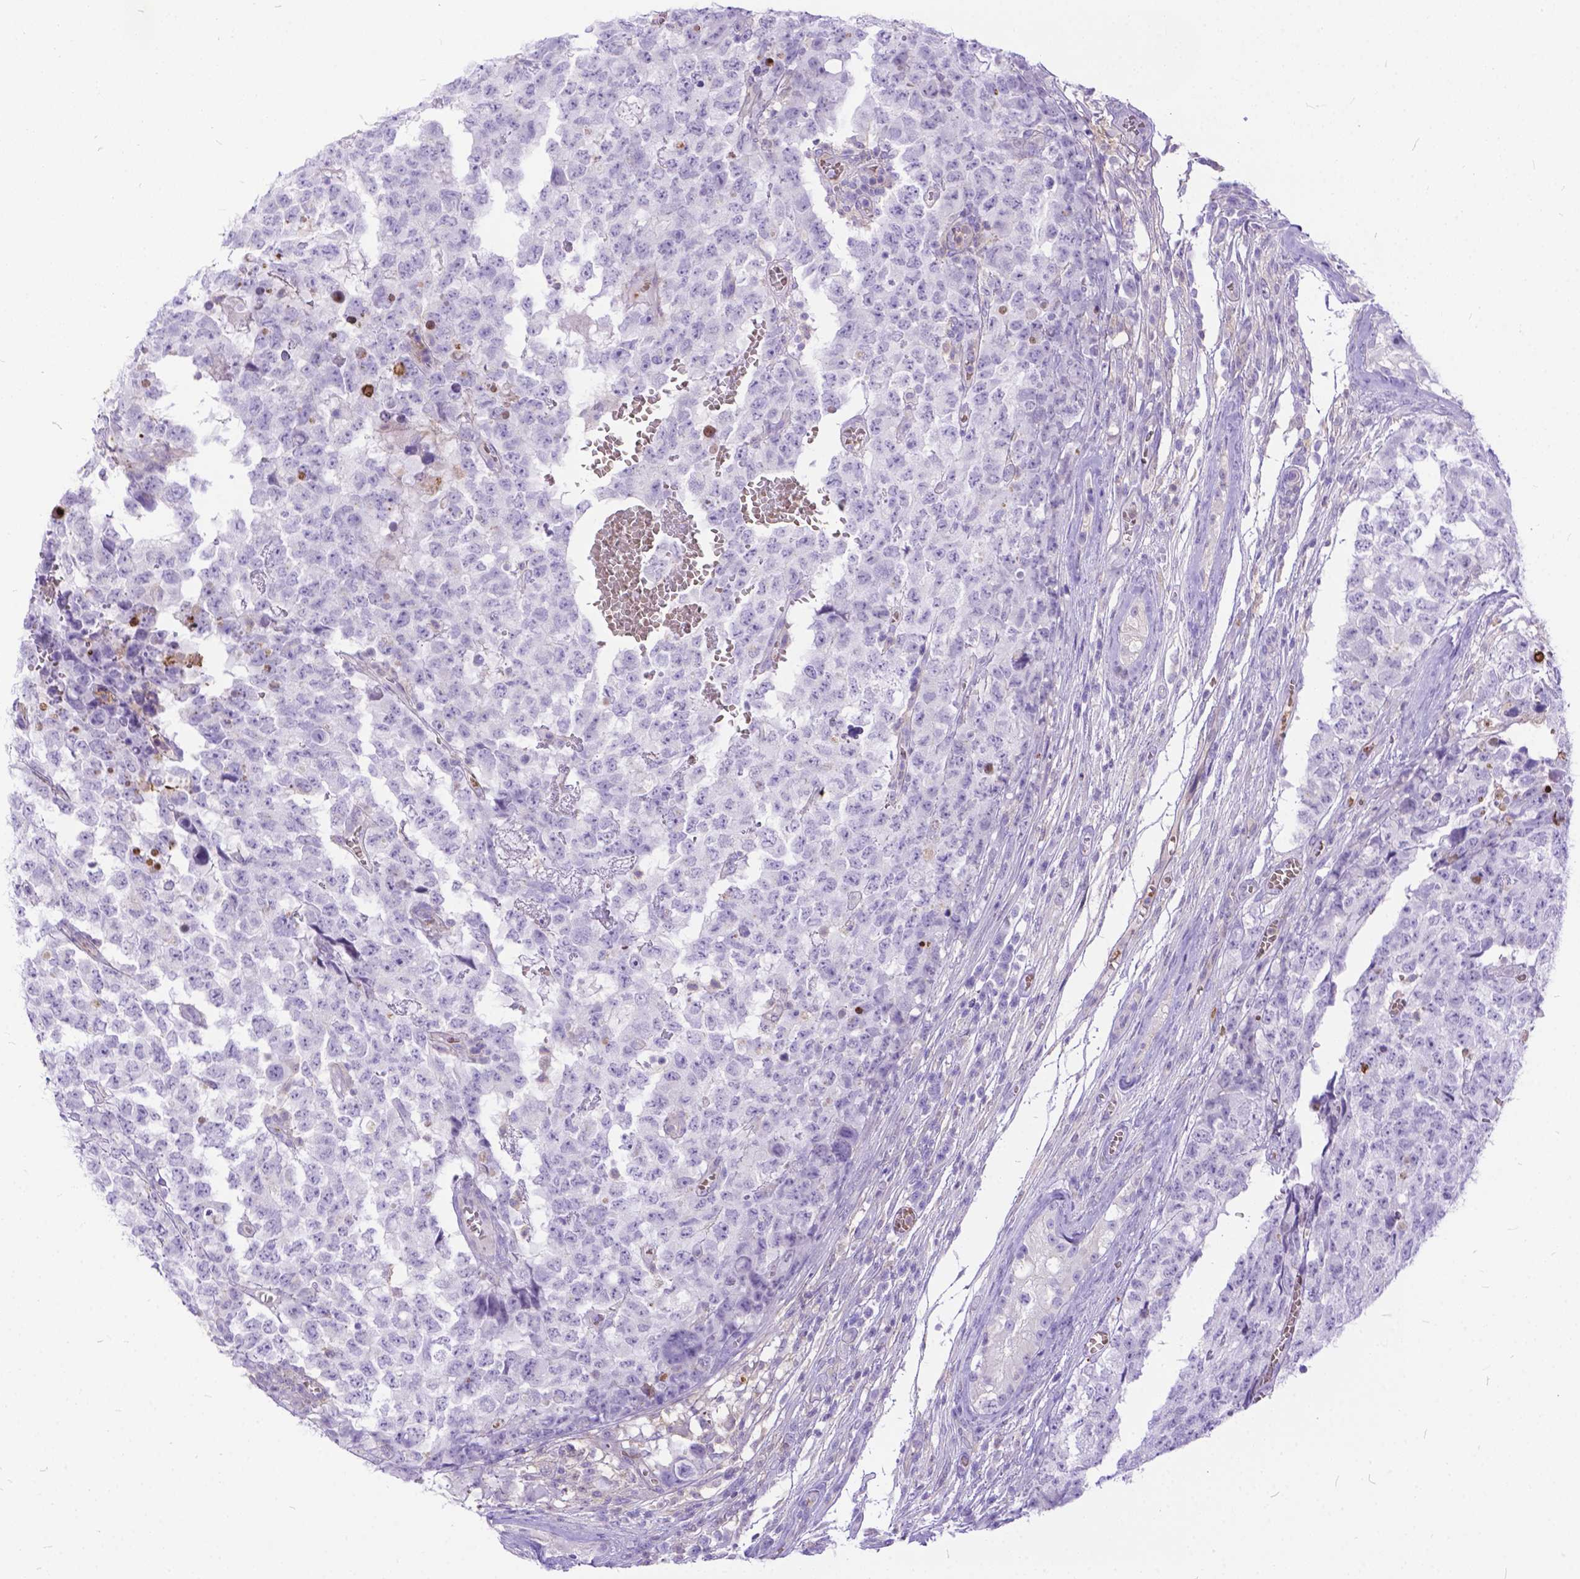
{"staining": {"intensity": "negative", "quantity": "none", "location": "none"}, "tissue": "testis cancer", "cell_type": "Tumor cells", "image_type": "cancer", "snomed": [{"axis": "morphology", "description": "Carcinoma, Embryonal, NOS"}, {"axis": "topography", "description": "Testis"}], "caption": "Immunohistochemistry (IHC) of testis cancer (embryonal carcinoma) shows no staining in tumor cells.", "gene": "TMEM169", "patient": {"sex": "male", "age": 23}}